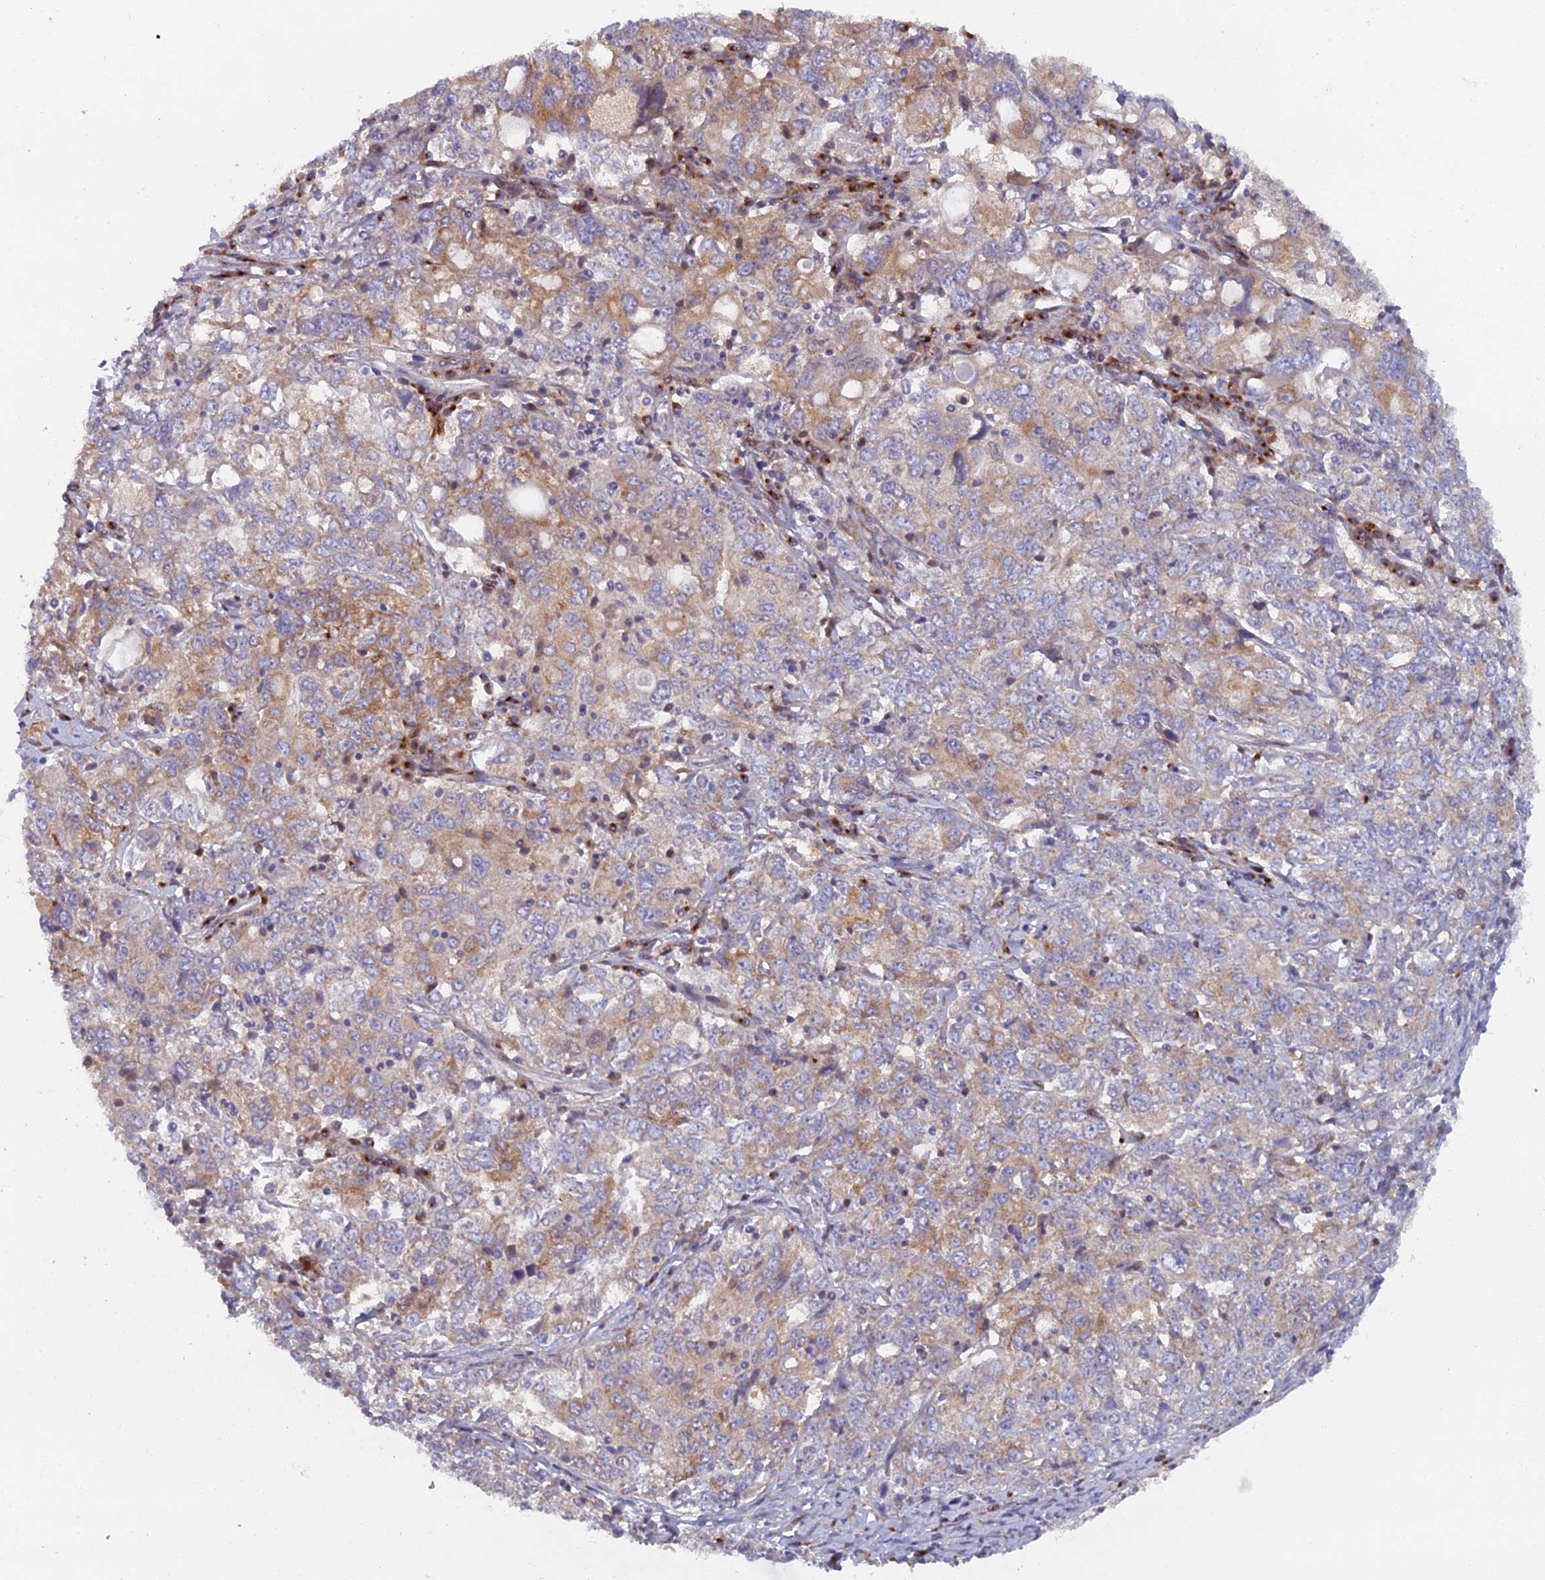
{"staining": {"intensity": "moderate", "quantity": "25%-75%", "location": "cytoplasmic/membranous"}, "tissue": "ovarian cancer", "cell_type": "Tumor cells", "image_type": "cancer", "snomed": [{"axis": "morphology", "description": "Carcinoma, endometroid"}, {"axis": "topography", "description": "Ovary"}], "caption": "Ovarian cancer stained with a protein marker reveals moderate staining in tumor cells.", "gene": "B9D2", "patient": {"sex": "female", "age": 62}}